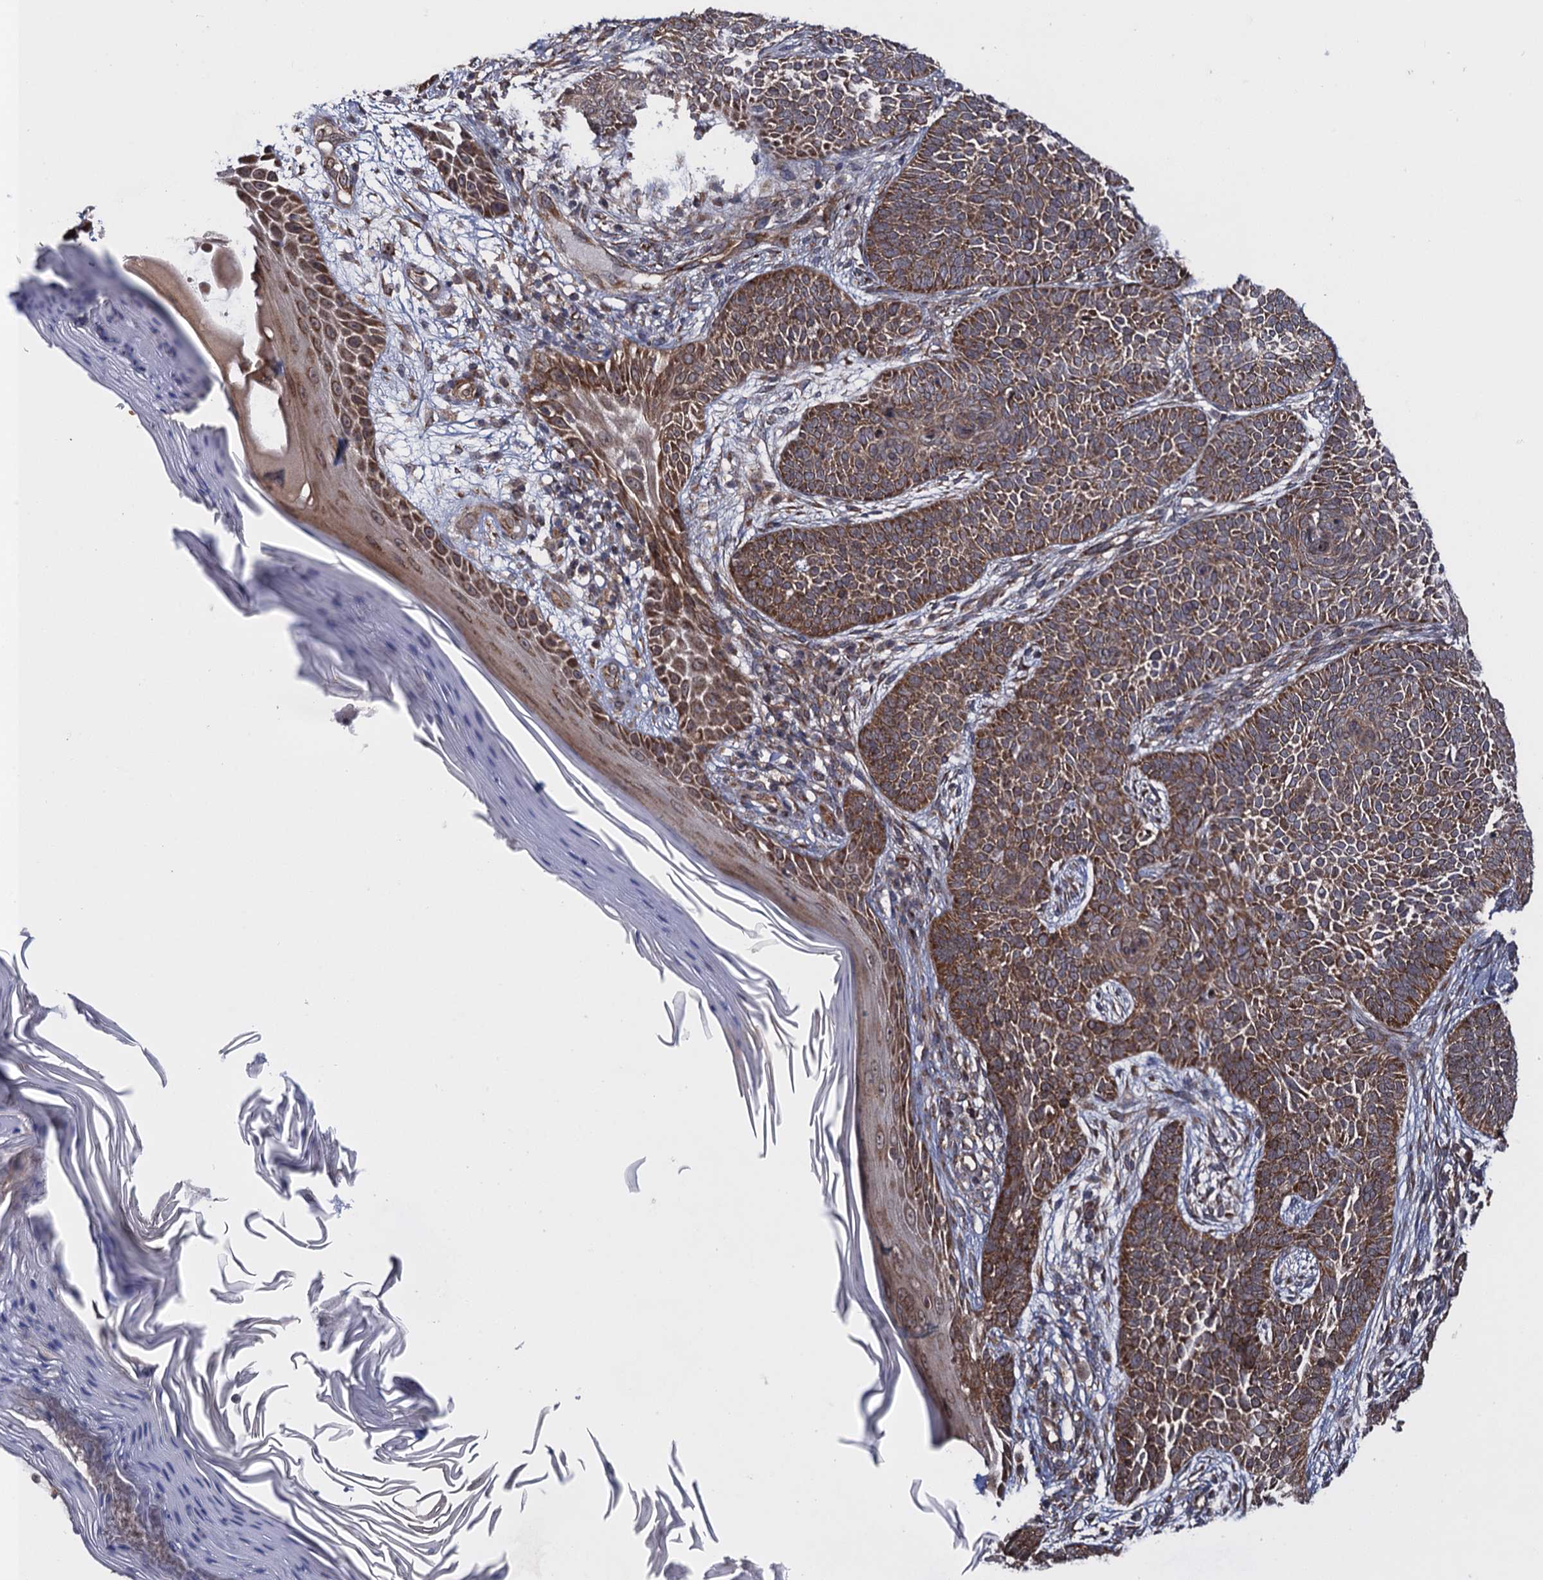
{"staining": {"intensity": "moderate", "quantity": ">75%", "location": "cytoplasmic/membranous"}, "tissue": "skin cancer", "cell_type": "Tumor cells", "image_type": "cancer", "snomed": [{"axis": "morphology", "description": "Basal cell carcinoma"}, {"axis": "topography", "description": "Skin"}], "caption": "High-magnification brightfield microscopy of skin basal cell carcinoma stained with DAB (3,3'-diaminobenzidine) (brown) and counterstained with hematoxylin (blue). tumor cells exhibit moderate cytoplasmic/membranous expression is identified in about>75% of cells.", "gene": "HAUS1", "patient": {"sex": "male", "age": 85}}